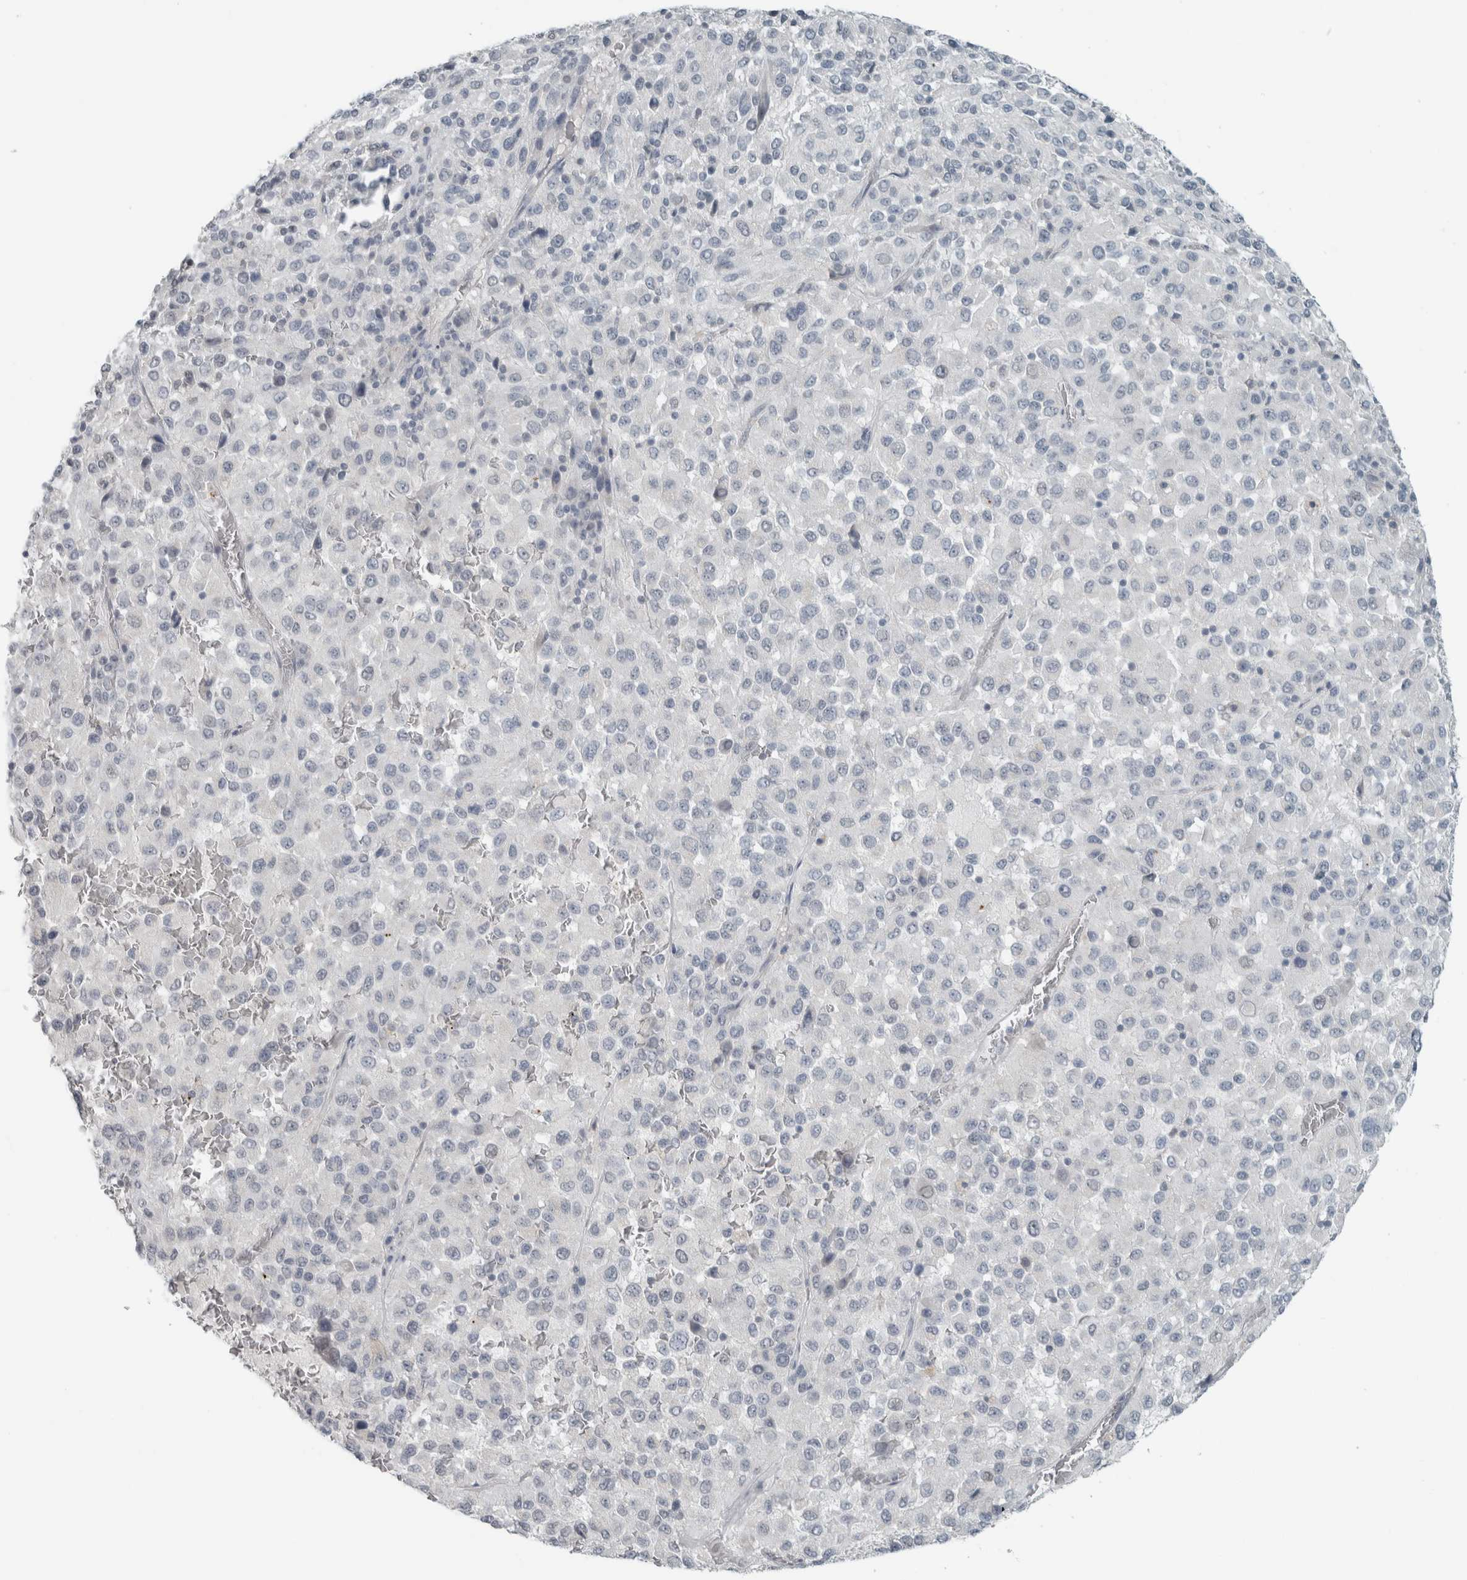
{"staining": {"intensity": "negative", "quantity": "none", "location": "none"}, "tissue": "melanoma", "cell_type": "Tumor cells", "image_type": "cancer", "snomed": [{"axis": "morphology", "description": "Malignant melanoma, Metastatic site"}, {"axis": "topography", "description": "Lung"}], "caption": "The micrograph exhibits no significant positivity in tumor cells of melanoma.", "gene": "TRIT1", "patient": {"sex": "male", "age": 64}}